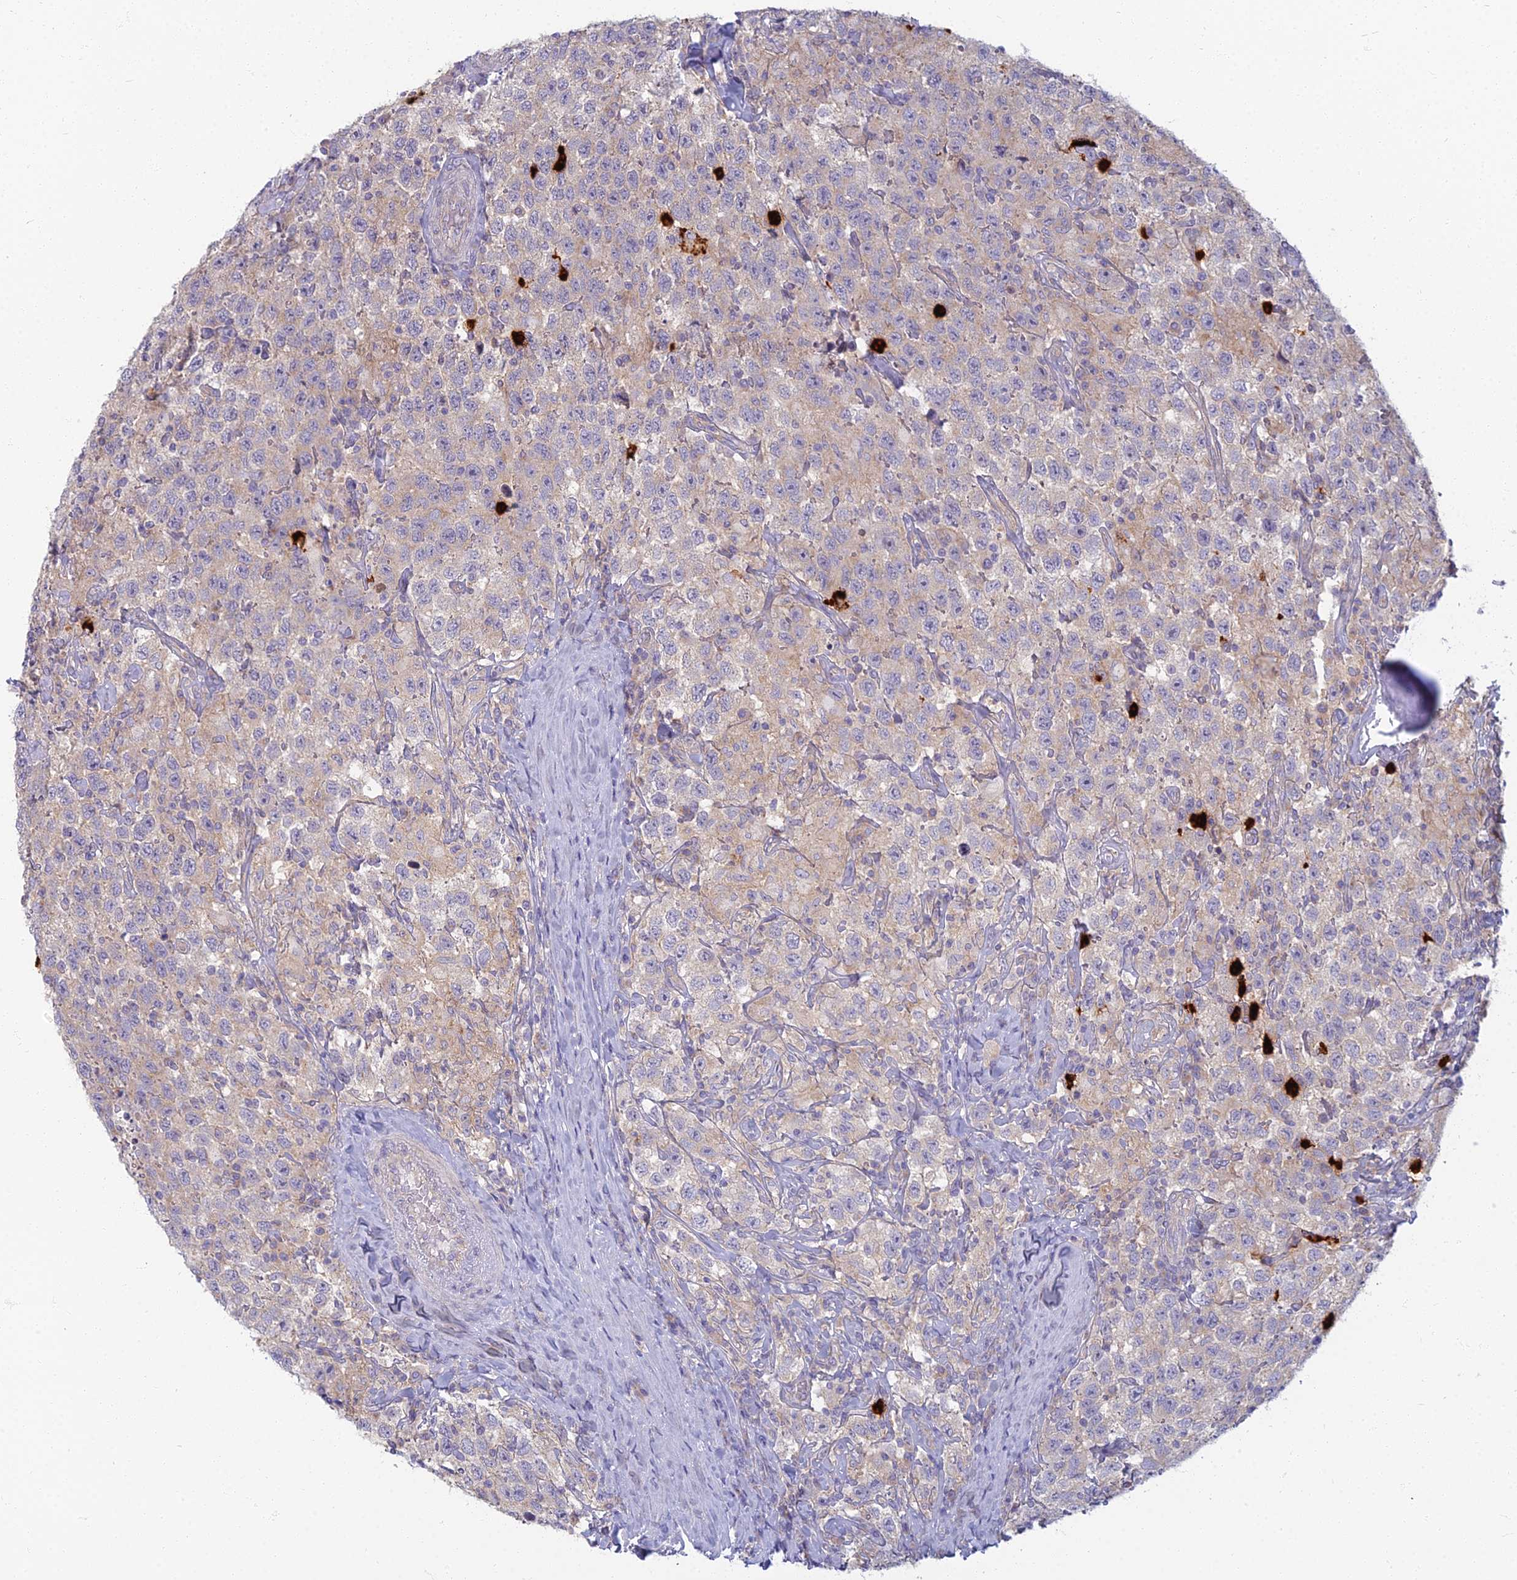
{"staining": {"intensity": "weak", "quantity": "<25%", "location": "cytoplasmic/membranous"}, "tissue": "testis cancer", "cell_type": "Tumor cells", "image_type": "cancer", "snomed": [{"axis": "morphology", "description": "Seminoma, NOS"}, {"axis": "topography", "description": "Testis"}], "caption": "Immunohistochemical staining of human testis seminoma displays no significant expression in tumor cells. (DAB immunohistochemistry (IHC) with hematoxylin counter stain).", "gene": "PROX2", "patient": {"sex": "male", "age": 41}}